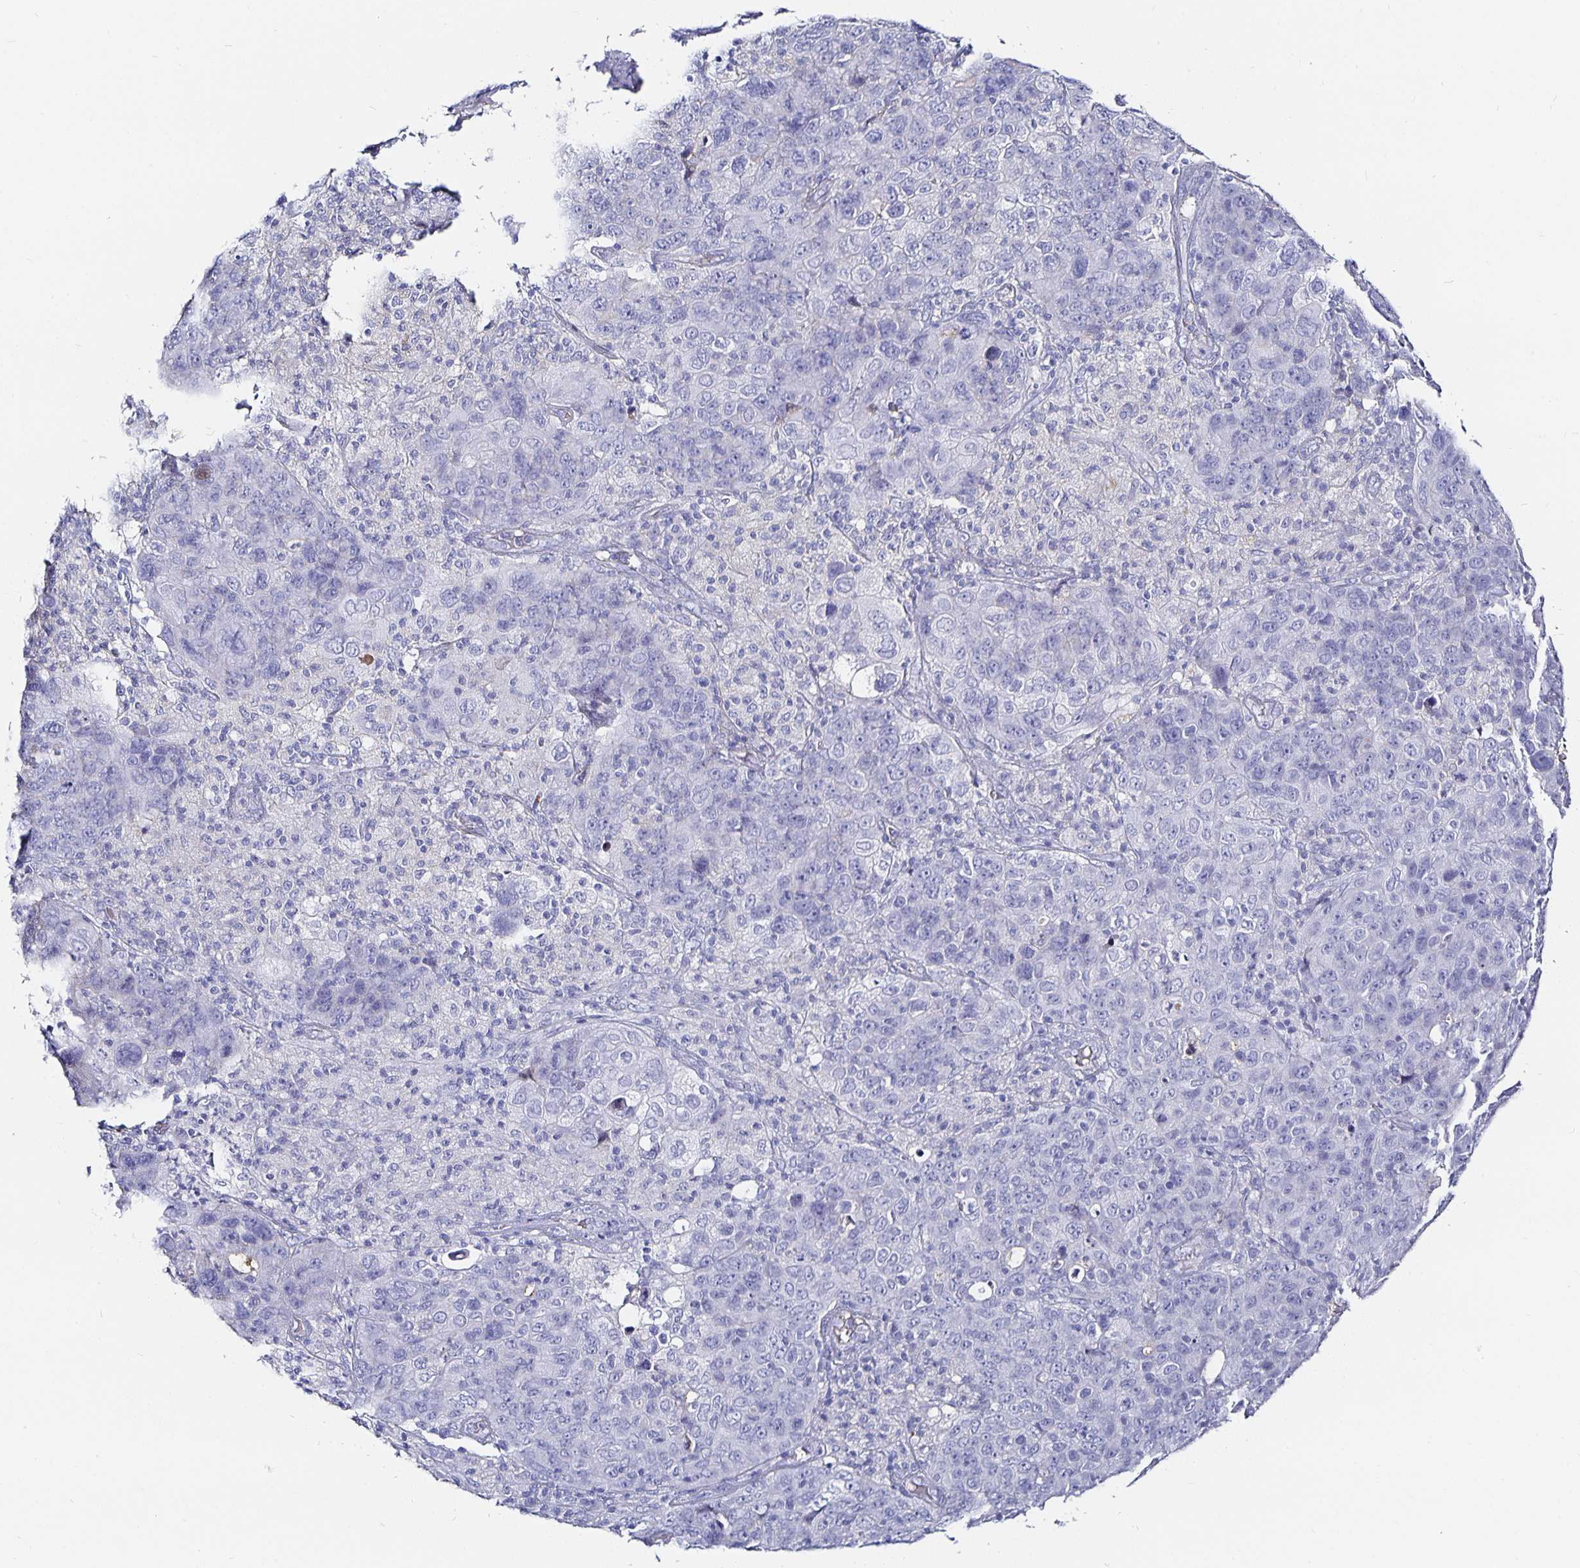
{"staining": {"intensity": "negative", "quantity": "none", "location": "none"}, "tissue": "cervical cancer", "cell_type": "Tumor cells", "image_type": "cancer", "snomed": [{"axis": "morphology", "description": "Squamous cell carcinoma, NOS"}, {"axis": "topography", "description": "Cervix"}], "caption": "Tumor cells are negative for protein expression in human cervical cancer (squamous cell carcinoma). (Brightfield microscopy of DAB immunohistochemistry (IHC) at high magnification).", "gene": "TTR", "patient": {"sex": "female", "age": 44}}